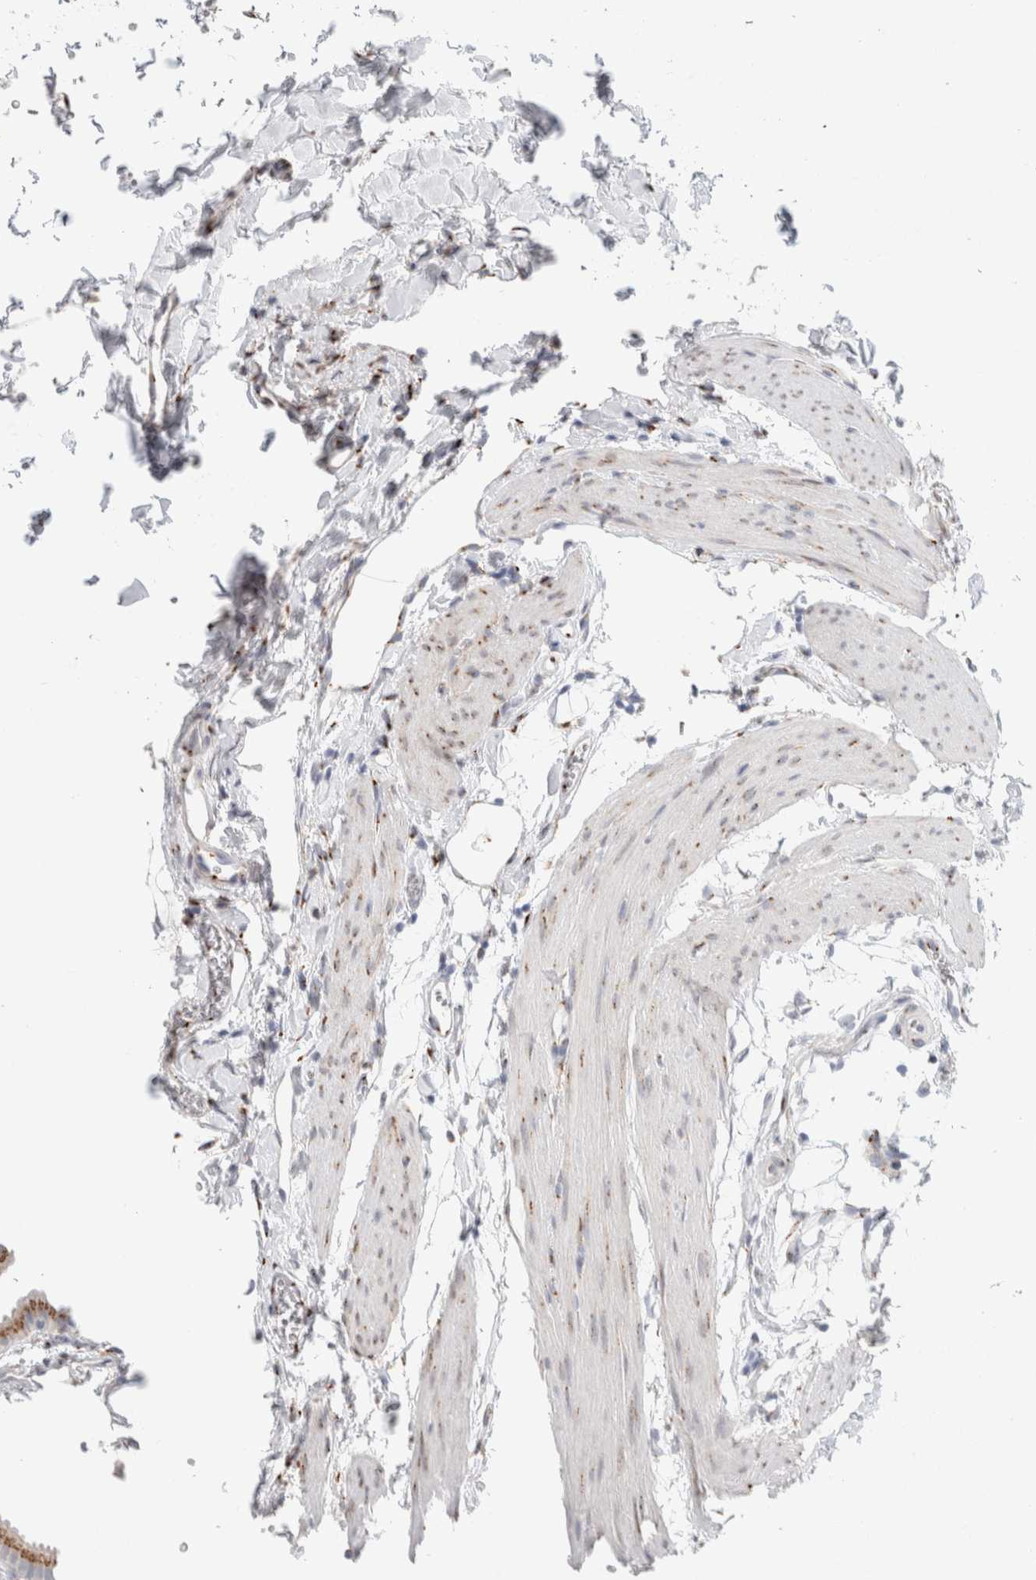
{"staining": {"intensity": "moderate", "quantity": ">75%", "location": "cytoplasmic/membranous"}, "tissue": "gallbladder", "cell_type": "Glandular cells", "image_type": "normal", "snomed": [{"axis": "morphology", "description": "Normal tissue, NOS"}, {"axis": "topography", "description": "Gallbladder"}], "caption": "The immunohistochemical stain labels moderate cytoplasmic/membranous staining in glandular cells of normal gallbladder.", "gene": "MCFD2", "patient": {"sex": "female", "age": 64}}